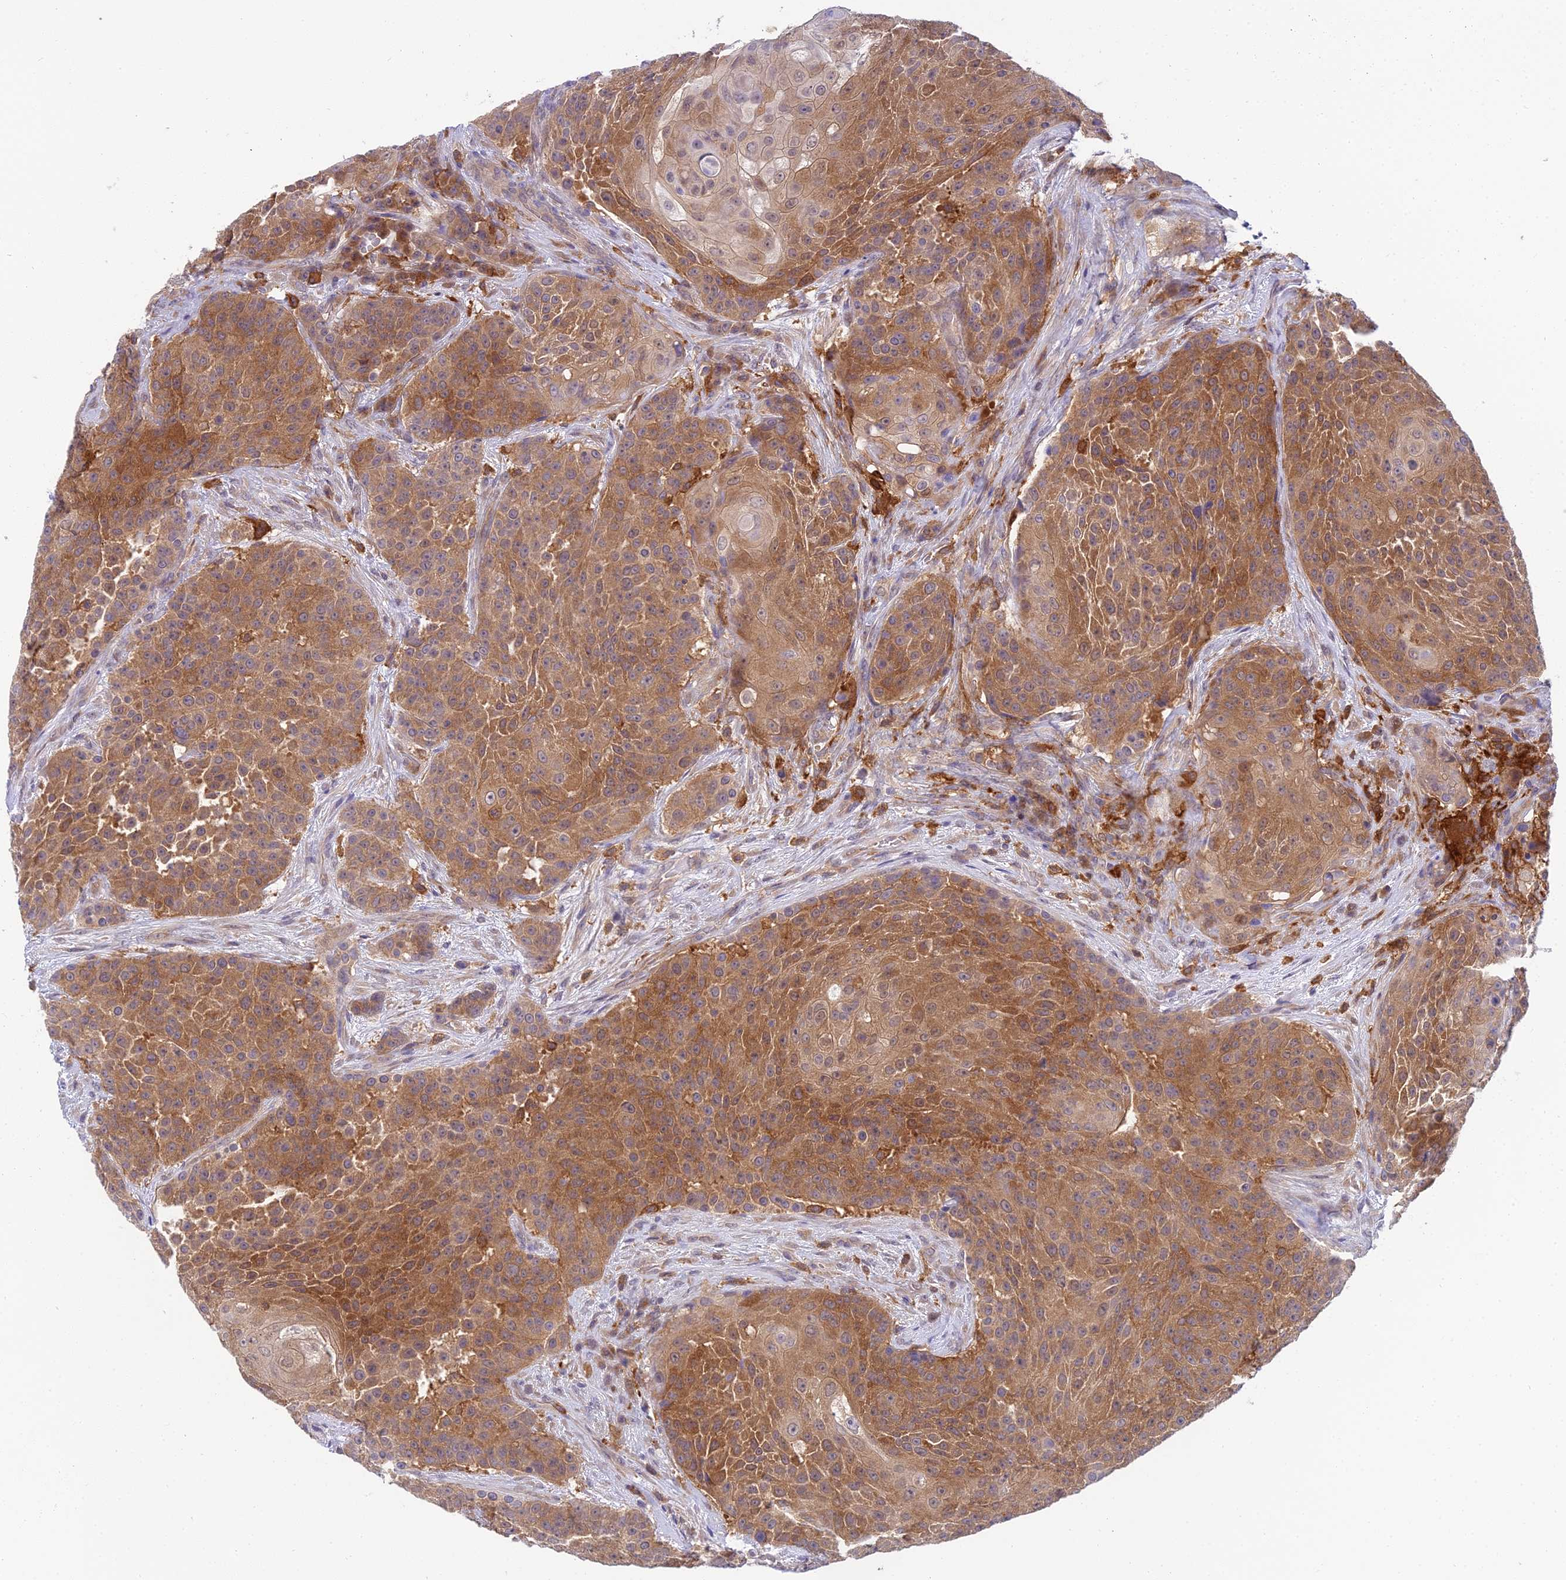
{"staining": {"intensity": "moderate", "quantity": ">75%", "location": "cytoplasmic/membranous"}, "tissue": "urothelial cancer", "cell_type": "Tumor cells", "image_type": "cancer", "snomed": [{"axis": "morphology", "description": "Urothelial carcinoma, High grade"}, {"axis": "topography", "description": "Urinary bladder"}], "caption": "Immunohistochemical staining of human urothelial carcinoma (high-grade) reveals moderate cytoplasmic/membranous protein staining in approximately >75% of tumor cells.", "gene": "UBE2G1", "patient": {"sex": "female", "age": 63}}